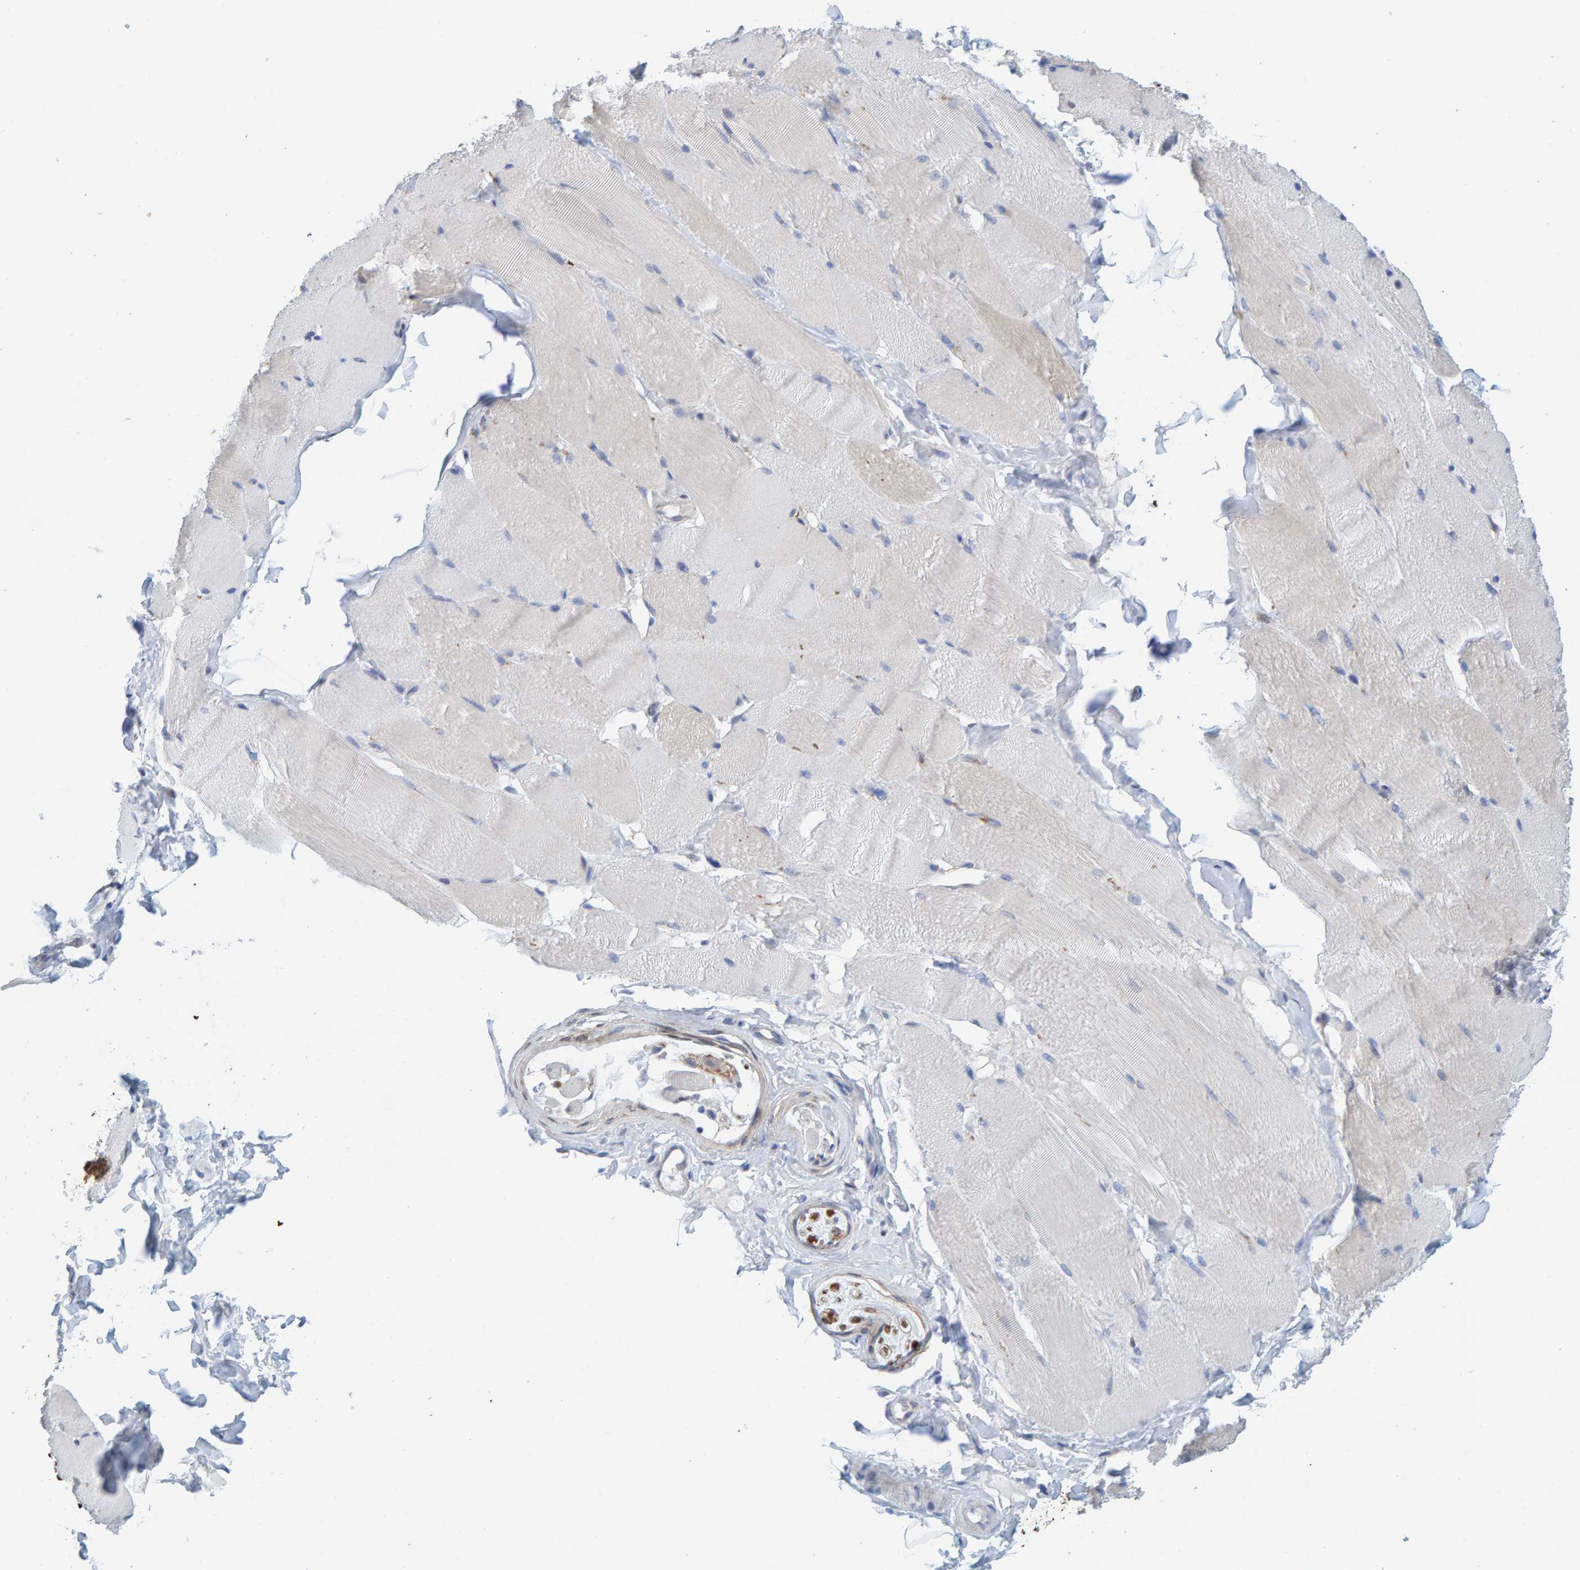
{"staining": {"intensity": "weak", "quantity": "25%-75%", "location": "cytoplasmic/membranous"}, "tissue": "skeletal muscle", "cell_type": "Myocytes", "image_type": "normal", "snomed": [{"axis": "morphology", "description": "Normal tissue, NOS"}, {"axis": "topography", "description": "Skin"}, {"axis": "topography", "description": "Skeletal muscle"}], "caption": "Weak cytoplasmic/membranous staining for a protein is appreciated in approximately 25%-75% of myocytes of benign skeletal muscle using immunohistochemistry.", "gene": "KLHL11", "patient": {"sex": "male", "age": 83}}